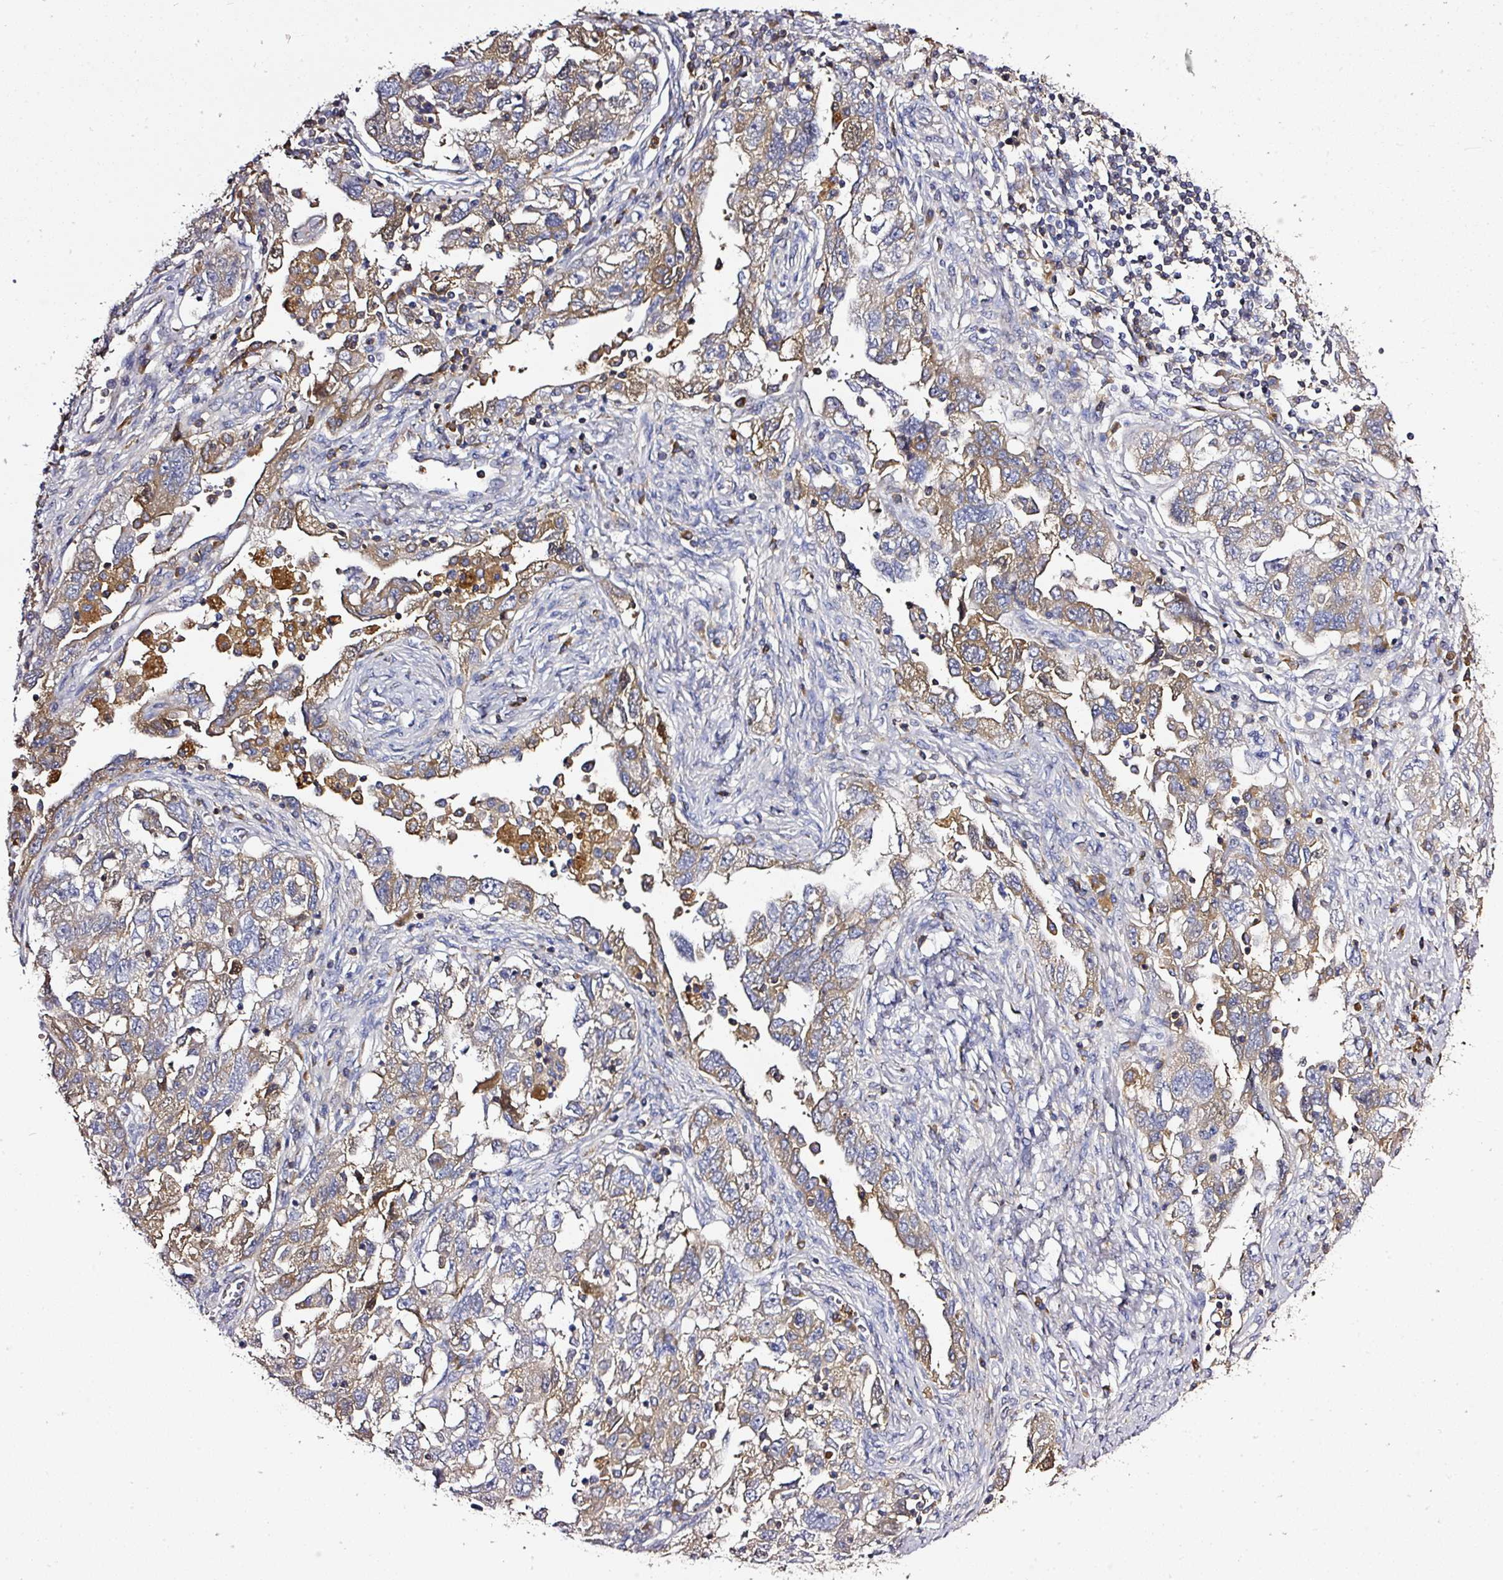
{"staining": {"intensity": "moderate", "quantity": ">75%", "location": "cytoplasmic/membranous"}, "tissue": "ovarian cancer", "cell_type": "Tumor cells", "image_type": "cancer", "snomed": [{"axis": "morphology", "description": "Carcinoma, NOS"}, {"axis": "morphology", "description": "Cystadenocarcinoma, serous, NOS"}, {"axis": "topography", "description": "Ovary"}], "caption": "Immunohistochemical staining of ovarian cancer displays medium levels of moderate cytoplasmic/membranous protein positivity in about >75% of tumor cells.", "gene": "CAB39L", "patient": {"sex": "female", "age": 69}}